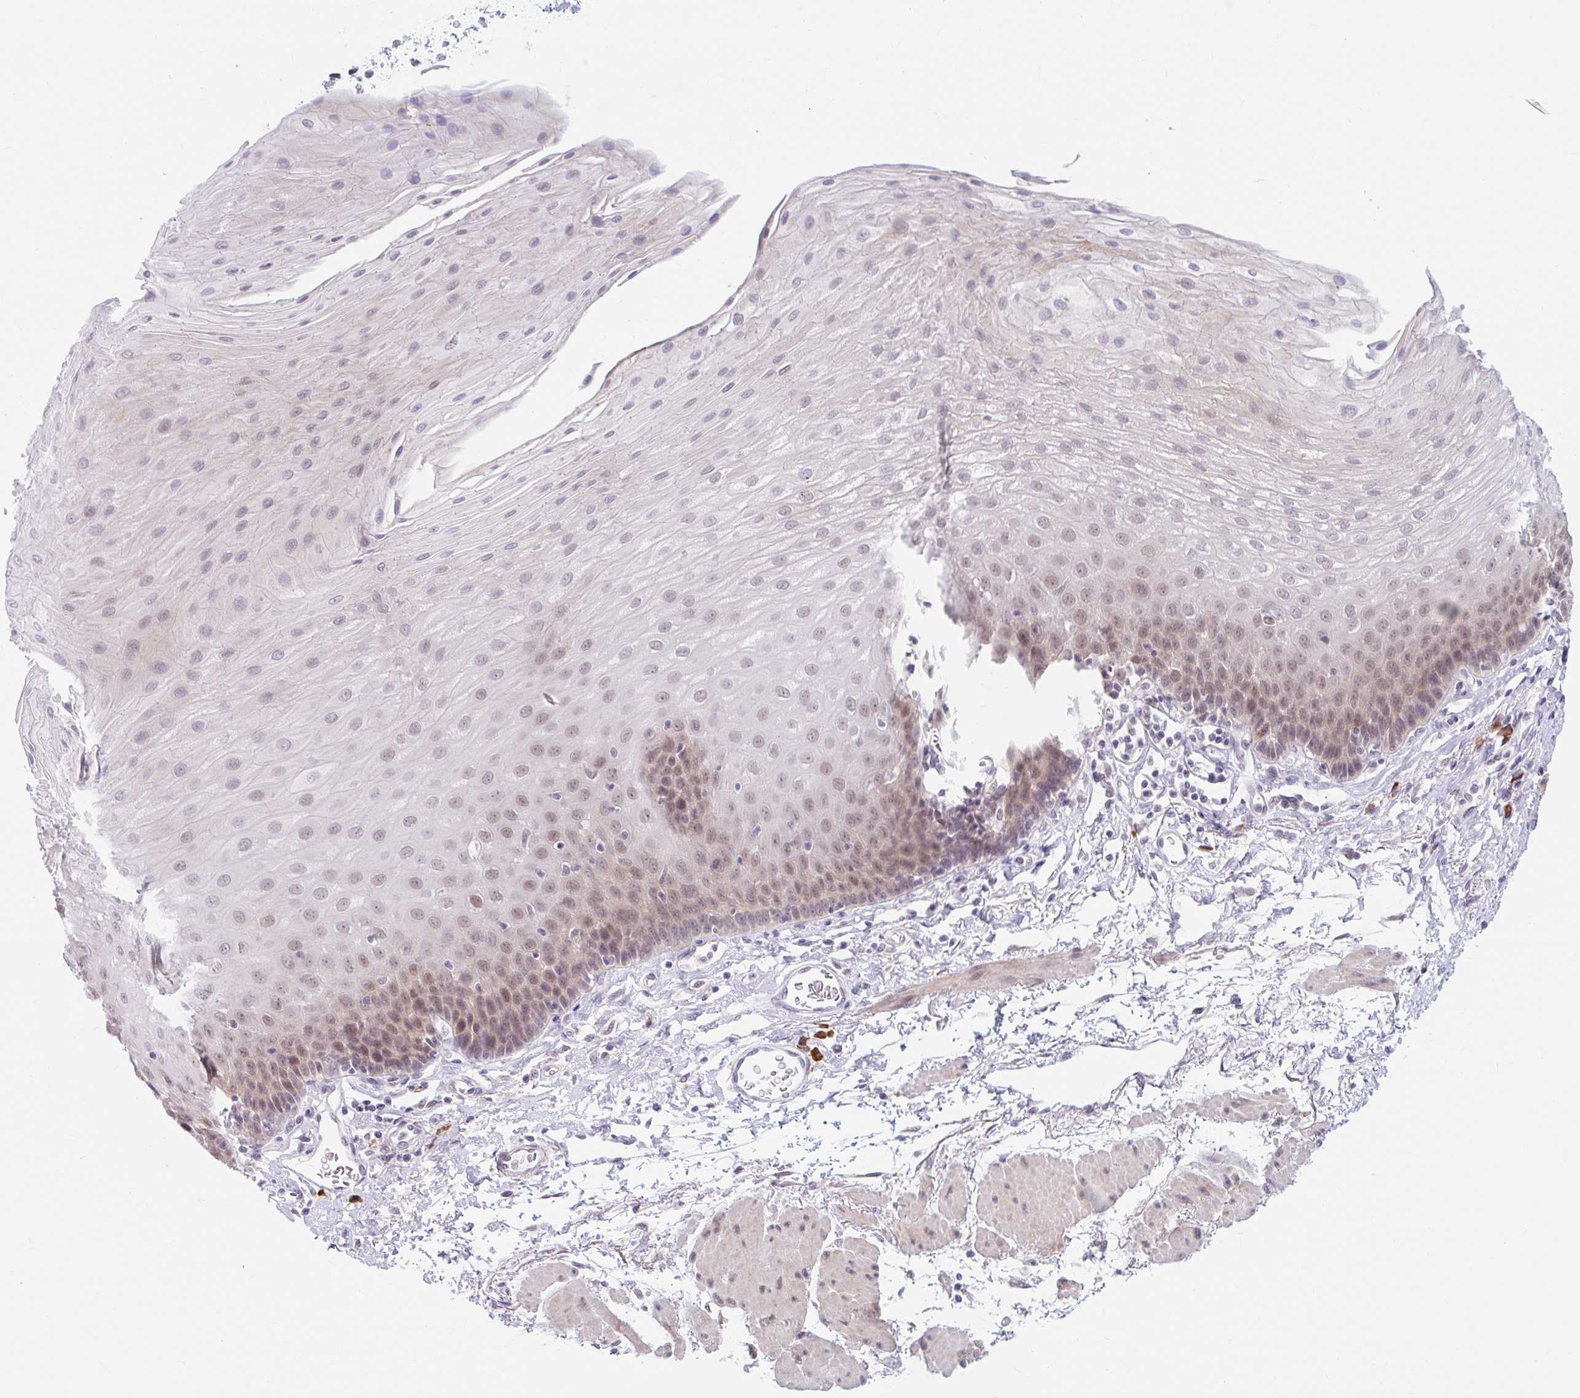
{"staining": {"intensity": "moderate", "quantity": ">75%", "location": "cytoplasmic/membranous"}, "tissue": "esophagus", "cell_type": "Squamous epithelial cells", "image_type": "normal", "snomed": [{"axis": "morphology", "description": "Normal tissue, NOS"}, {"axis": "topography", "description": "Esophagus"}], "caption": "Protein expression analysis of benign human esophagus reveals moderate cytoplasmic/membranous staining in approximately >75% of squamous epithelial cells.", "gene": "SRSF10", "patient": {"sex": "female", "age": 81}}